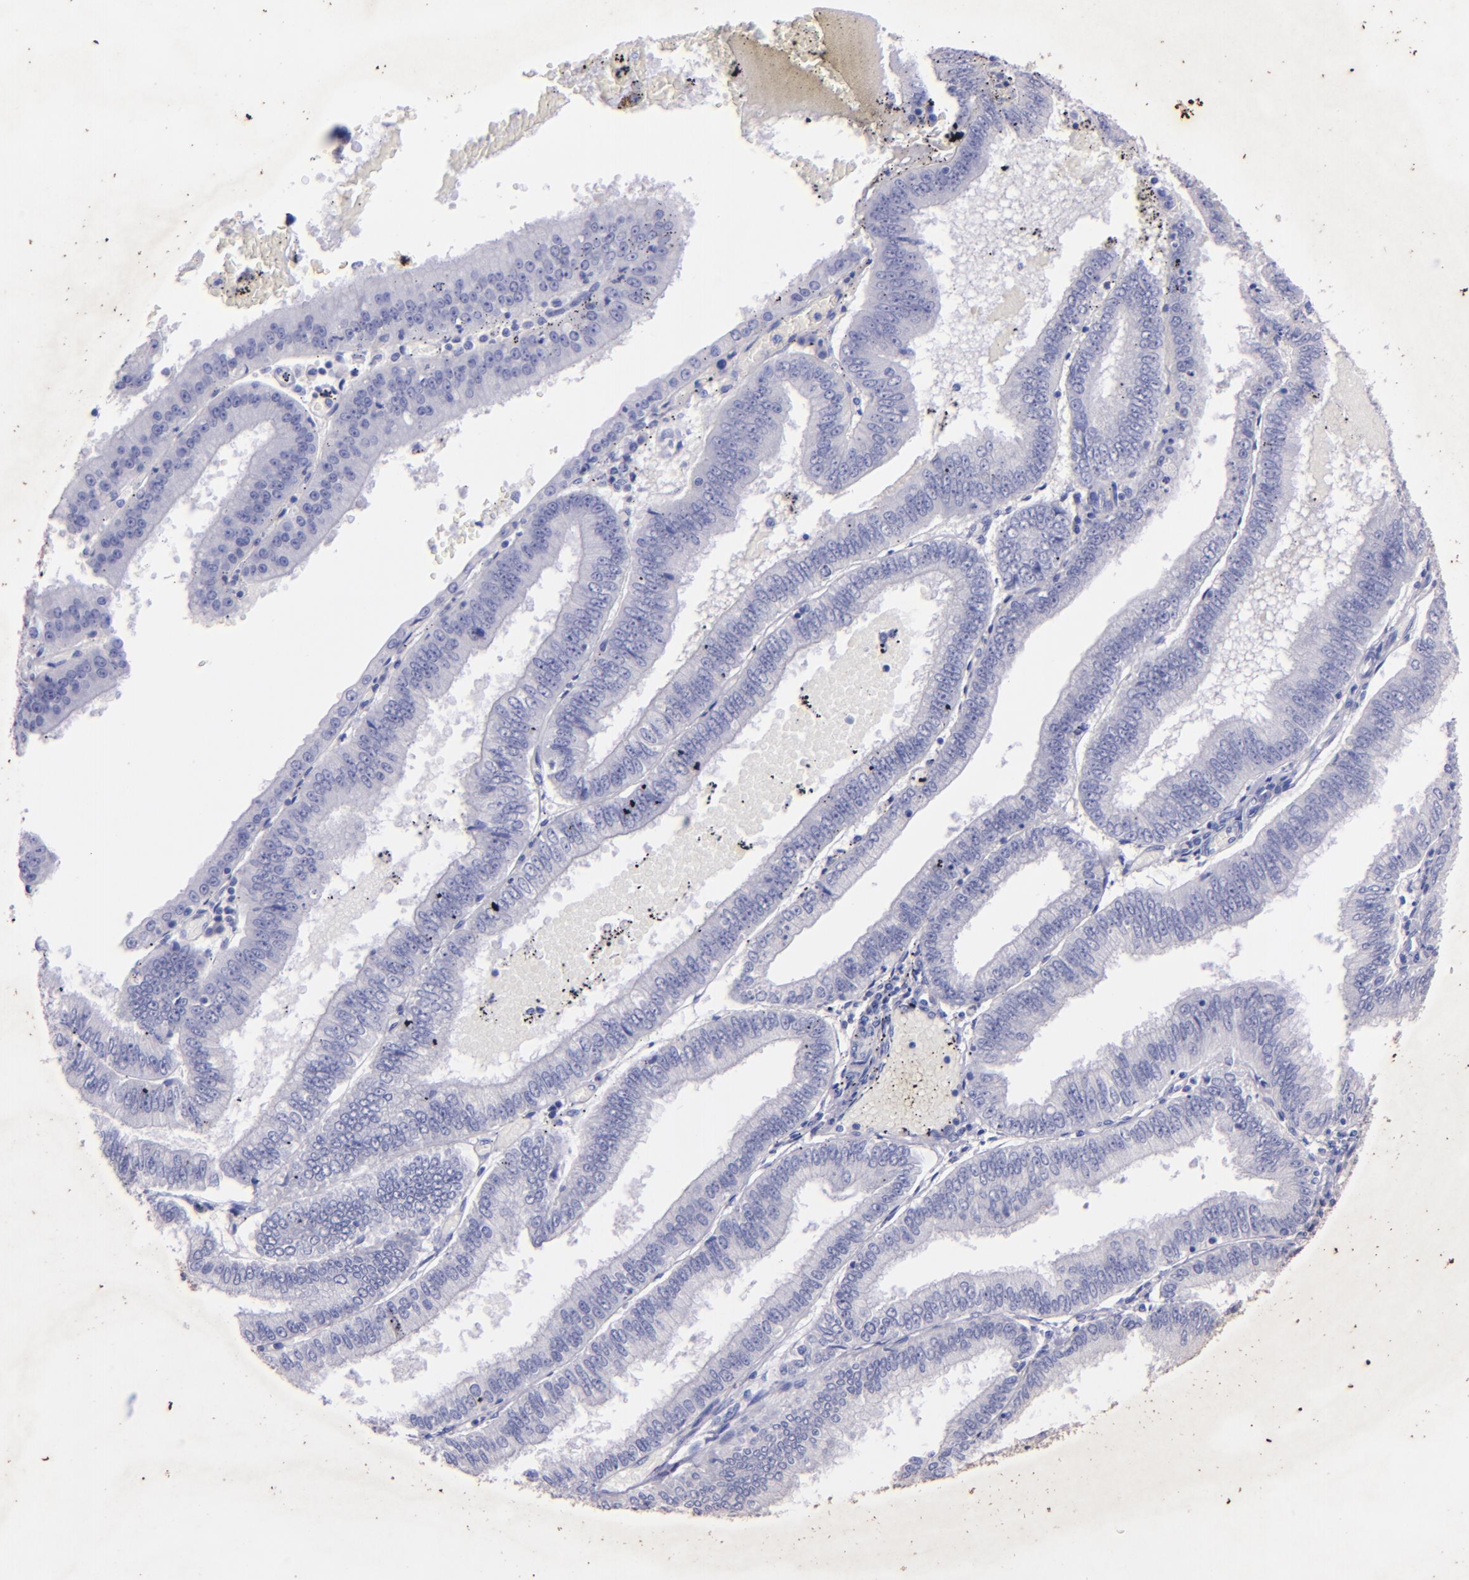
{"staining": {"intensity": "negative", "quantity": "none", "location": "none"}, "tissue": "endometrial cancer", "cell_type": "Tumor cells", "image_type": "cancer", "snomed": [{"axis": "morphology", "description": "Adenocarcinoma, NOS"}, {"axis": "topography", "description": "Endometrium"}], "caption": "Immunohistochemistry (IHC) image of neoplastic tissue: human adenocarcinoma (endometrial) stained with DAB demonstrates no significant protein staining in tumor cells.", "gene": "UCHL1", "patient": {"sex": "female", "age": 66}}